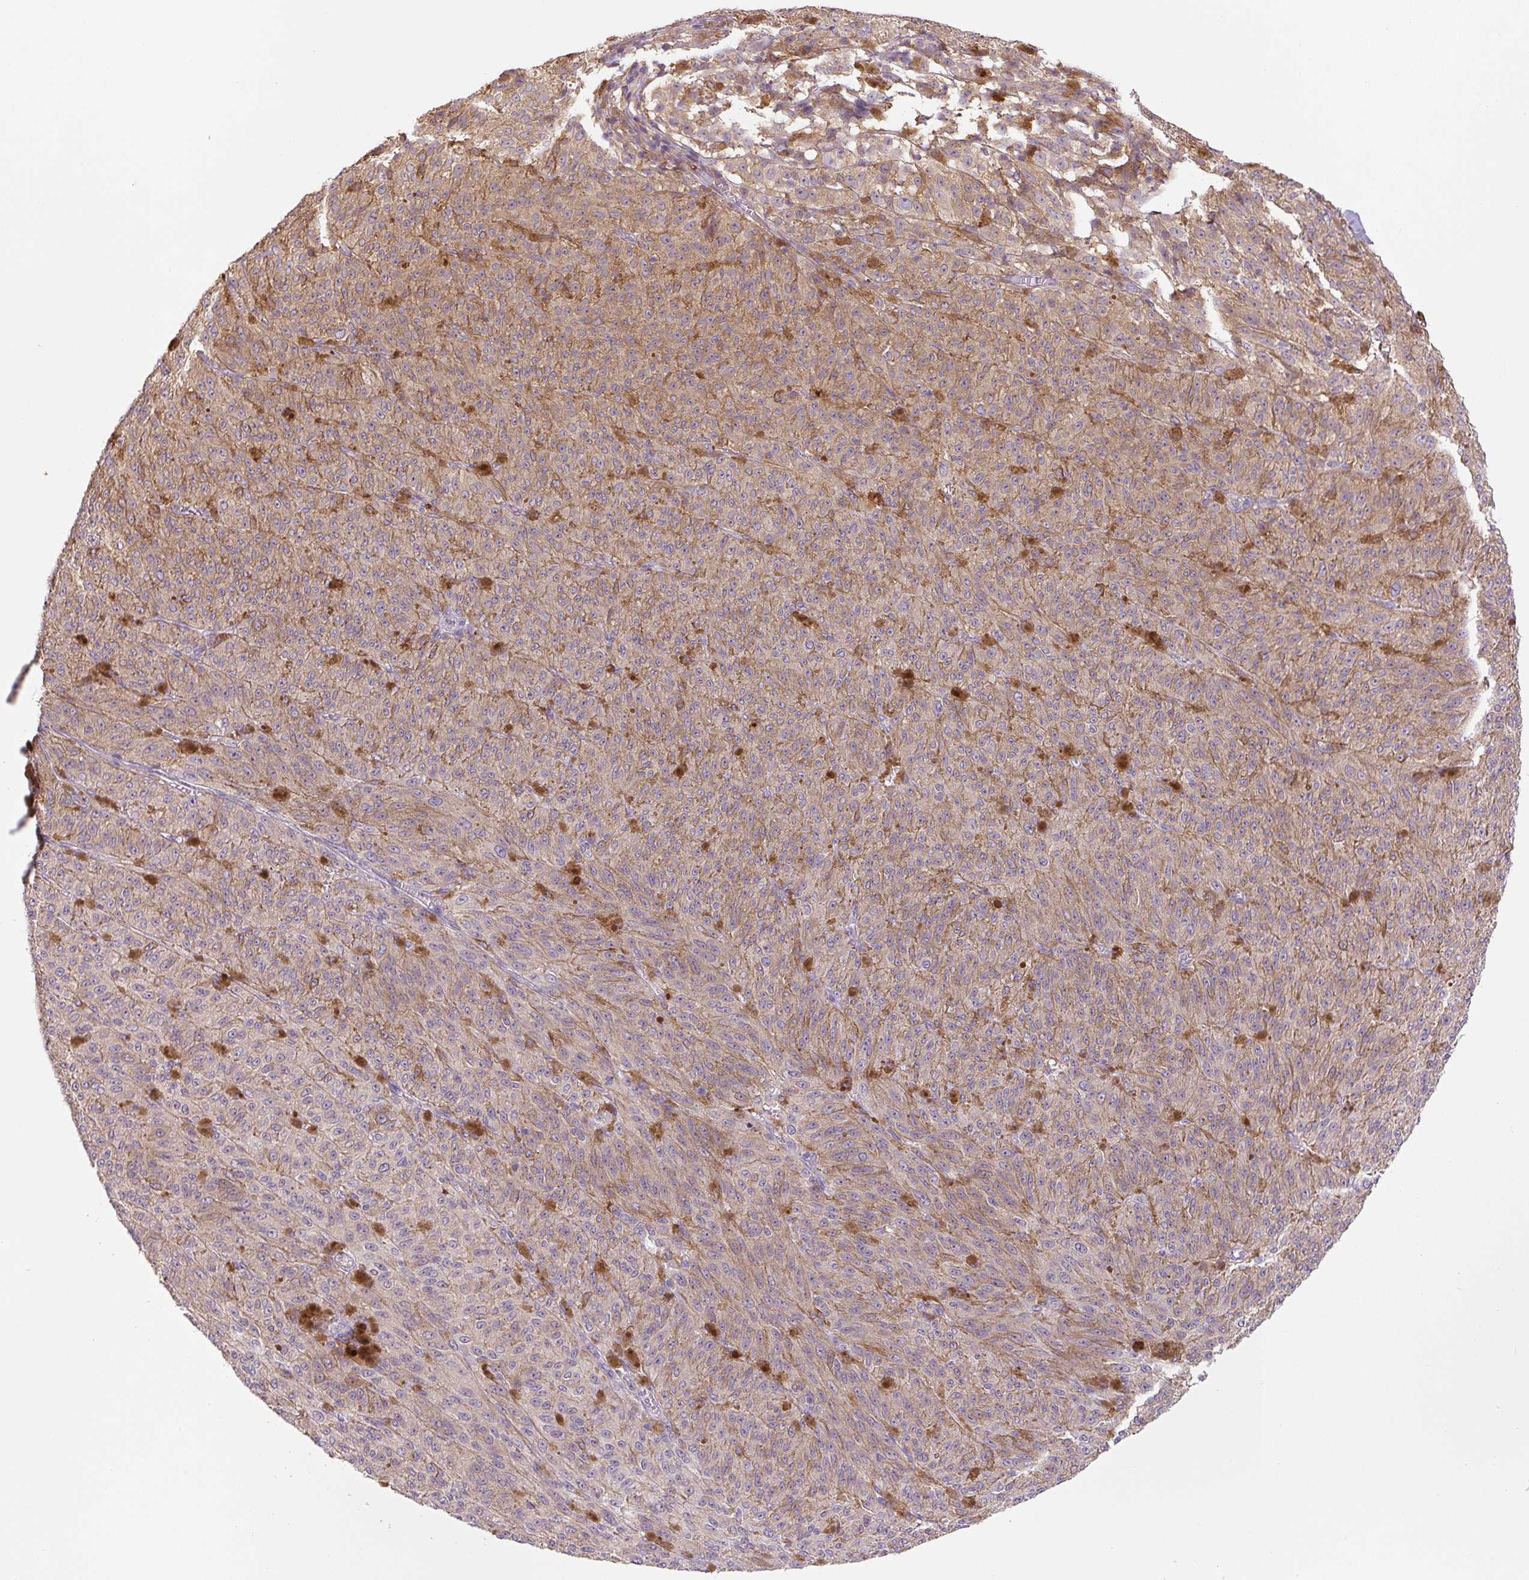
{"staining": {"intensity": "weak", "quantity": ">75%", "location": "cytoplasmic/membranous"}, "tissue": "melanoma", "cell_type": "Tumor cells", "image_type": "cancer", "snomed": [{"axis": "morphology", "description": "Malignant melanoma, NOS"}, {"axis": "topography", "description": "Skin"}], "caption": "Melanoma was stained to show a protein in brown. There is low levels of weak cytoplasmic/membranous expression in approximately >75% of tumor cells.", "gene": "SPSB2", "patient": {"sex": "female", "age": 52}}